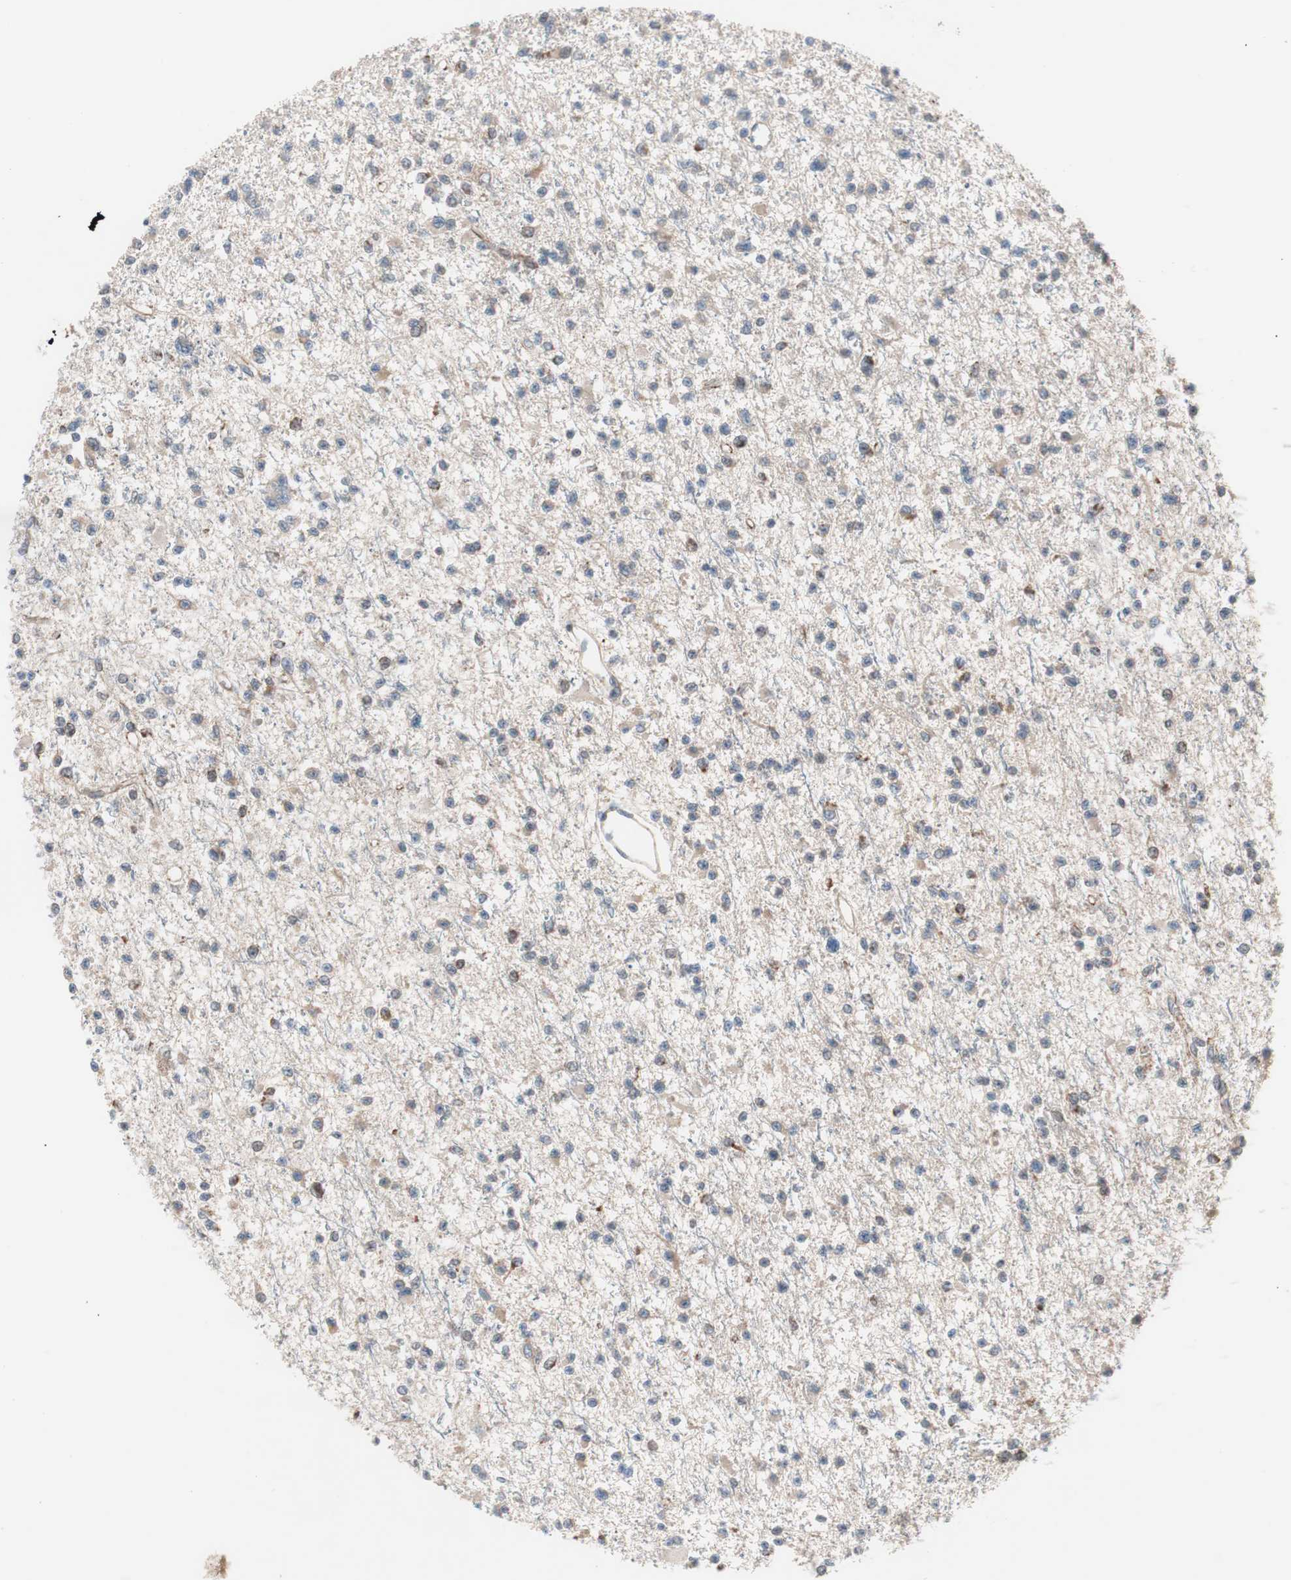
{"staining": {"intensity": "moderate", "quantity": ">75%", "location": "cytoplasmic/membranous"}, "tissue": "glioma", "cell_type": "Tumor cells", "image_type": "cancer", "snomed": [{"axis": "morphology", "description": "Glioma, malignant, Low grade"}, {"axis": "topography", "description": "Brain"}], "caption": "Protein positivity by immunohistochemistry demonstrates moderate cytoplasmic/membranous positivity in approximately >75% of tumor cells in glioma.", "gene": "HMBS", "patient": {"sex": "female", "age": 22}}